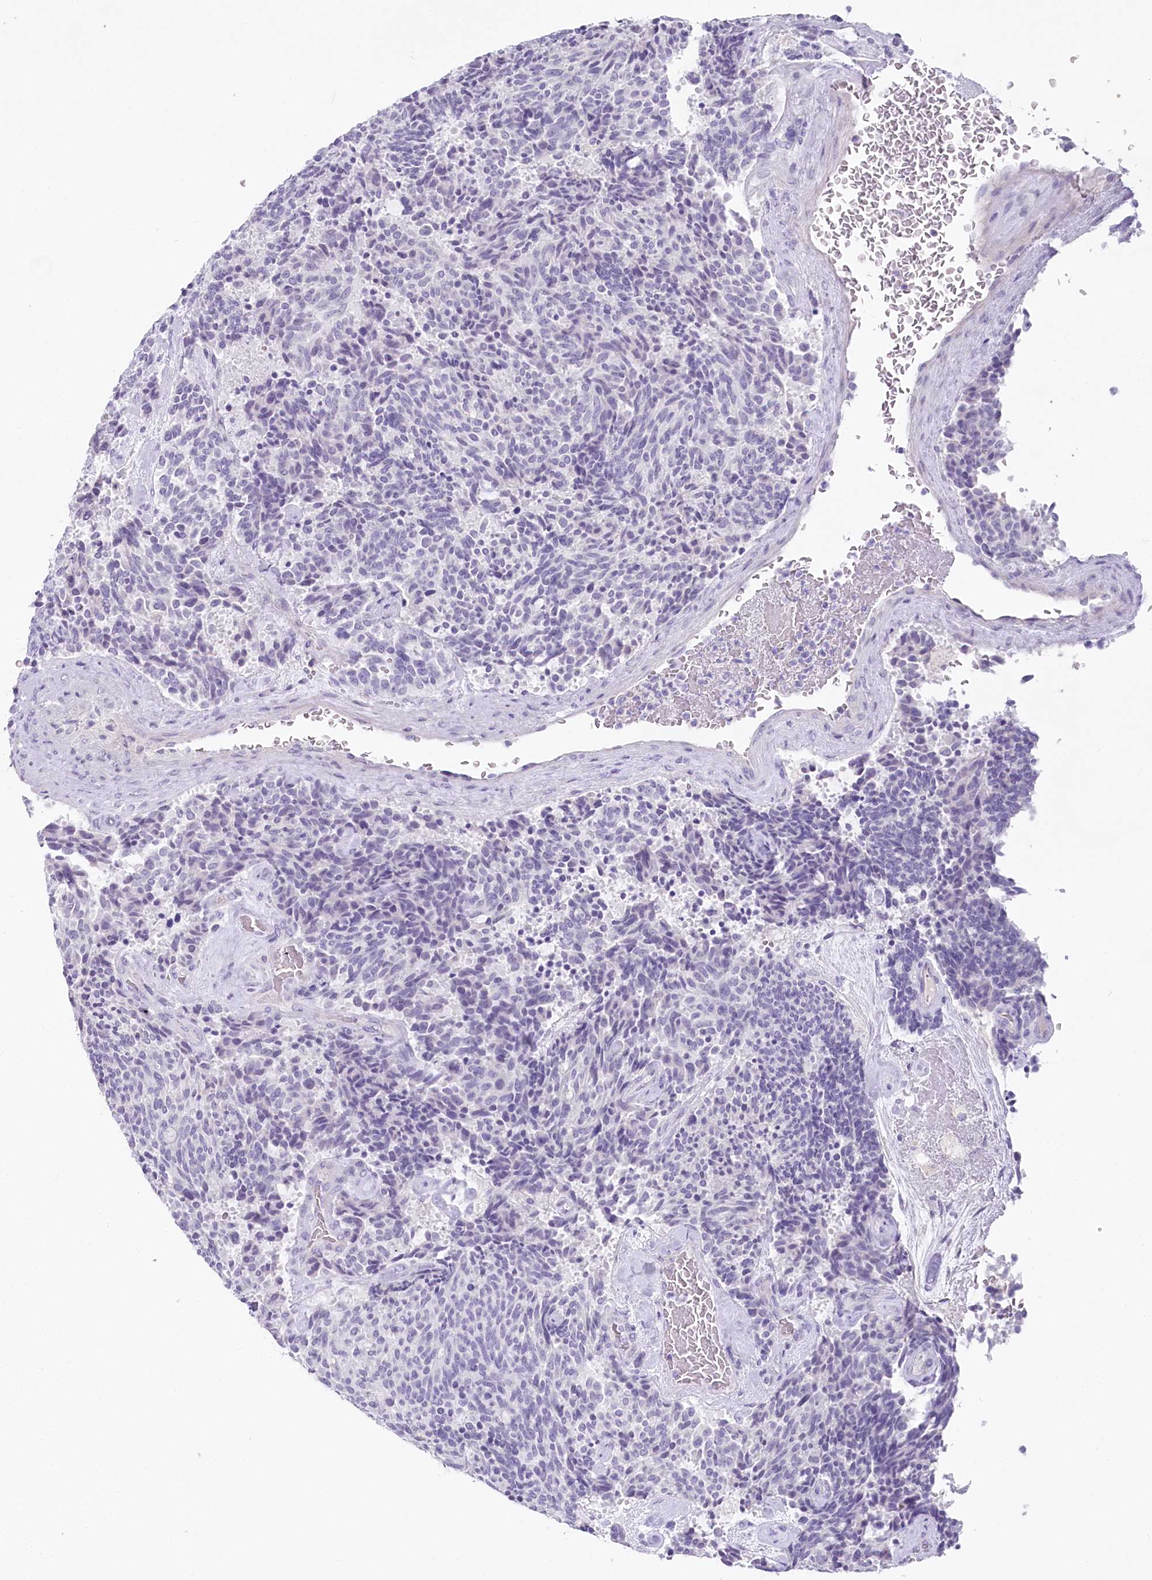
{"staining": {"intensity": "negative", "quantity": "none", "location": "none"}, "tissue": "carcinoid", "cell_type": "Tumor cells", "image_type": "cancer", "snomed": [{"axis": "morphology", "description": "Carcinoid, malignant, NOS"}, {"axis": "topography", "description": "Pancreas"}], "caption": "DAB immunohistochemical staining of human carcinoid exhibits no significant staining in tumor cells.", "gene": "MYOZ1", "patient": {"sex": "female", "age": 54}}